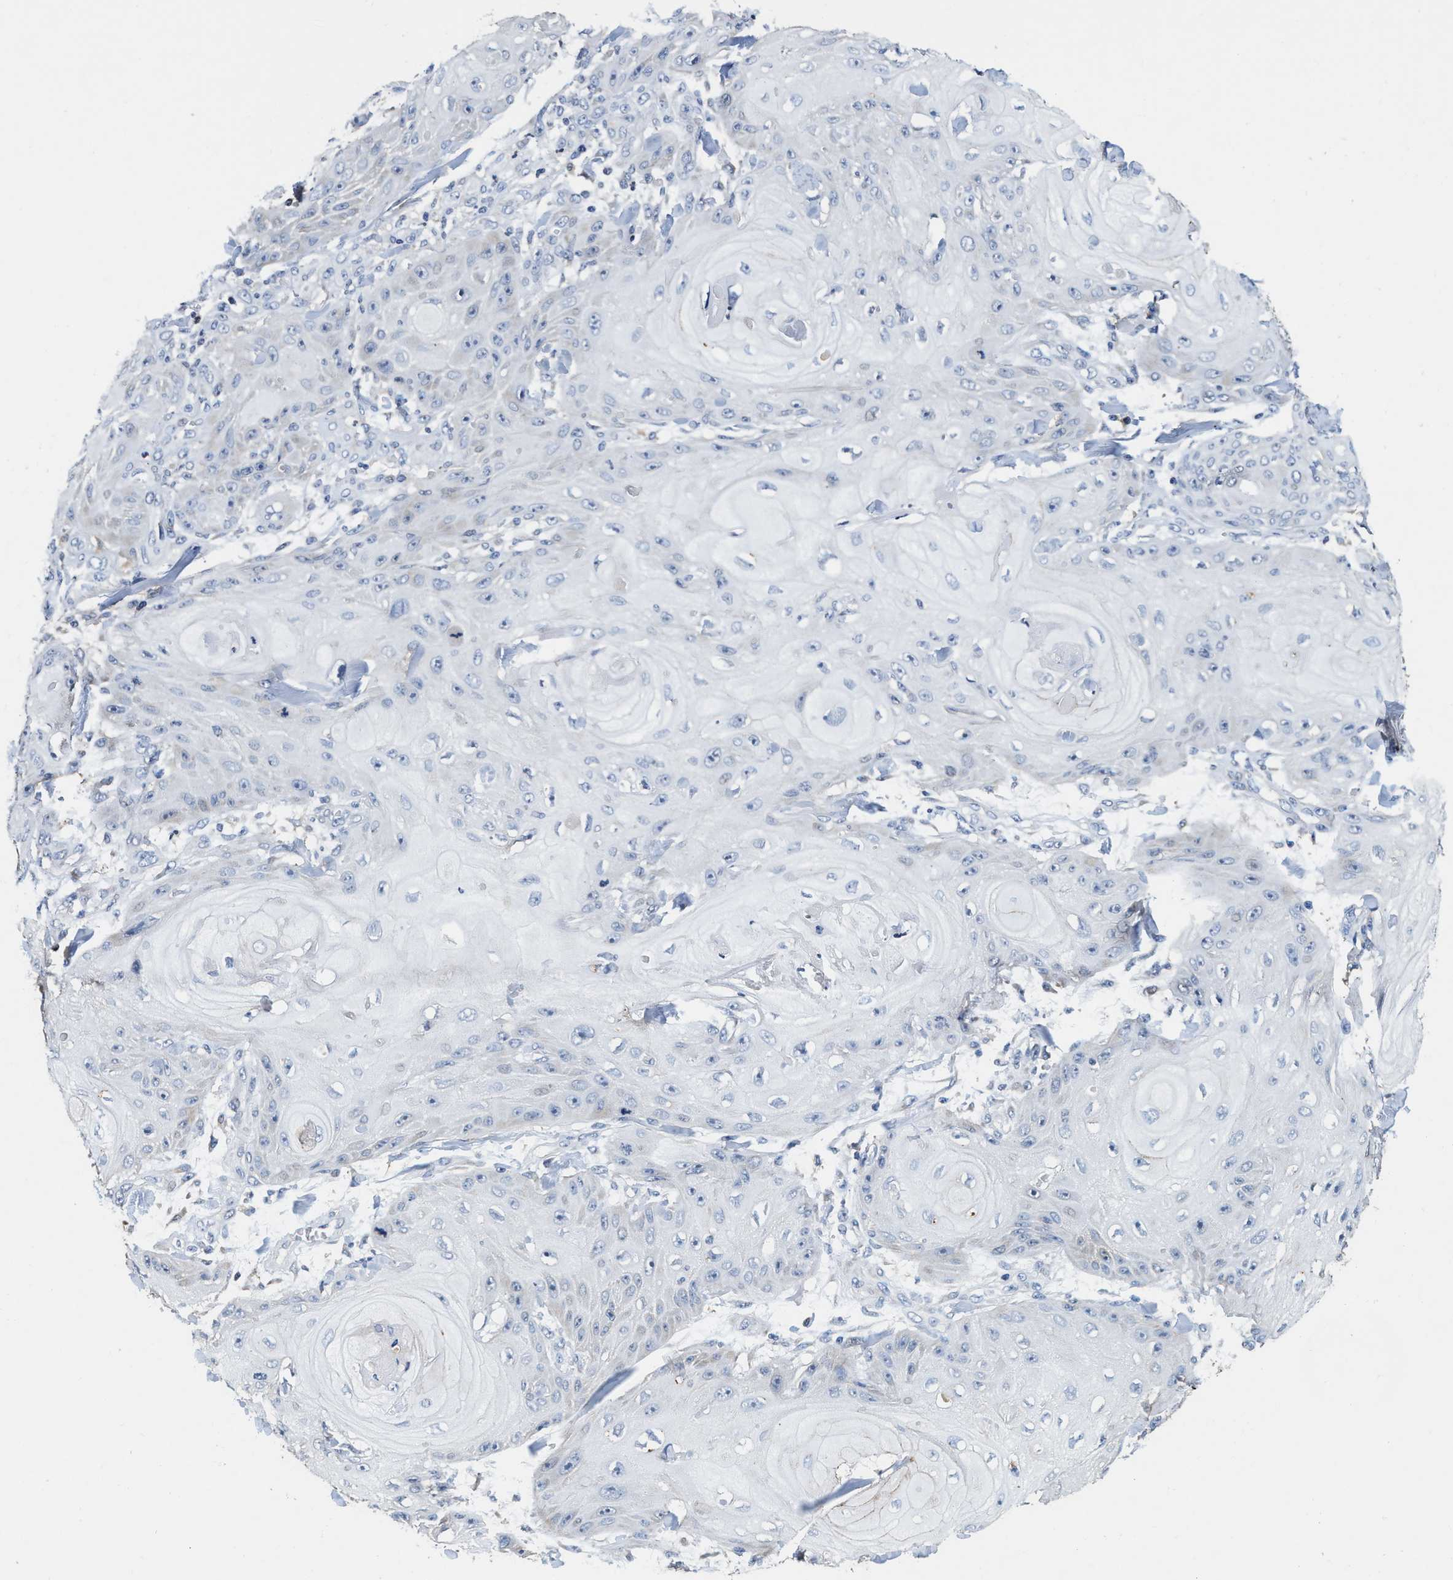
{"staining": {"intensity": "negative", "quantity": "none", "location": "none"}, "tissue": "skin cancer", "cell_type": "Tumor cells", "image_type": "cancer", "snomed": [{"axis": "morphology", "description": "Squamous cell carcinoma, NOS"}, {"axis": "topography", "description": "Skin"}], "caption": "Protein analysis of squamous cell carcinoma (skin) reveals no significant staining in tumor cells. The staining was performed using DAB to visualize the protein expression in brown, while the nuclei were stained in blue with hematoxylin (Magnification: 20x).", "gene": "PHPT1", "patient": {"sex": "male", "age": 74}}